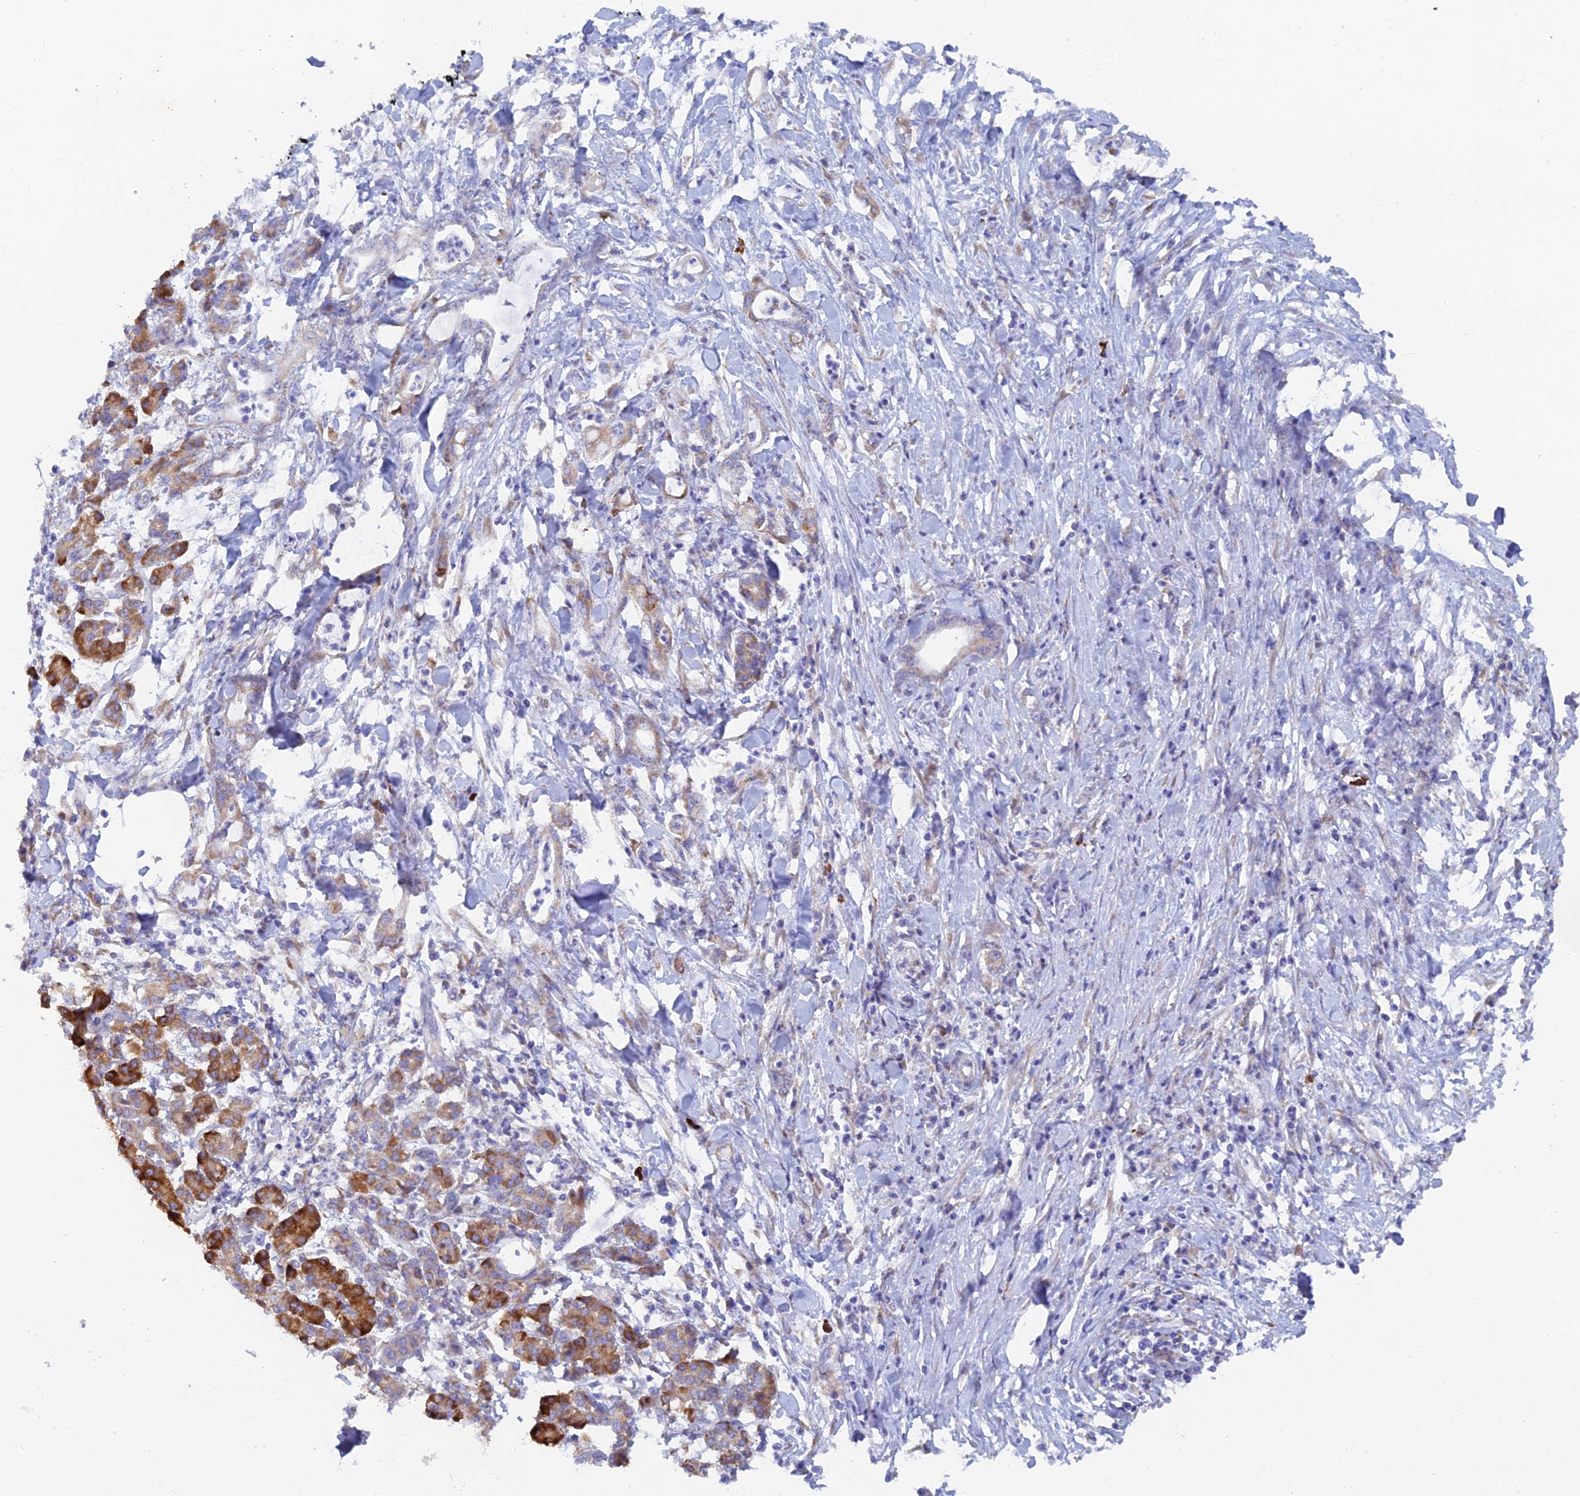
{"staining": {"intensity": "weak", "quantity": "25%-75%", "location": "cytoplasmic/membranous"}, "tissue": "pancreatic cancer", "cell_type": "Tumor cells", "image_type": "cancer", "snomed": [{"axis": "morphology", "description": "Normal tissue, NOS"}, {"axis": "morphology", "description": "Adenocarcinoma, NOS"}, {"axis": "topography", "description": "Pancreas"}], "caption": "Immunohistochemical staining of human pancreatic cancer (adenocarcinoma) displays low levels of weak cytoplasmic/membranous expression in about 25%-75% of tumor cells. The staining was performed using DAB, with brown indicating positive protein expression. Nuclei are stained blue with hematoxylin.", "gene": "WDR35", "patient": {"sex": "female", "age": 55}}